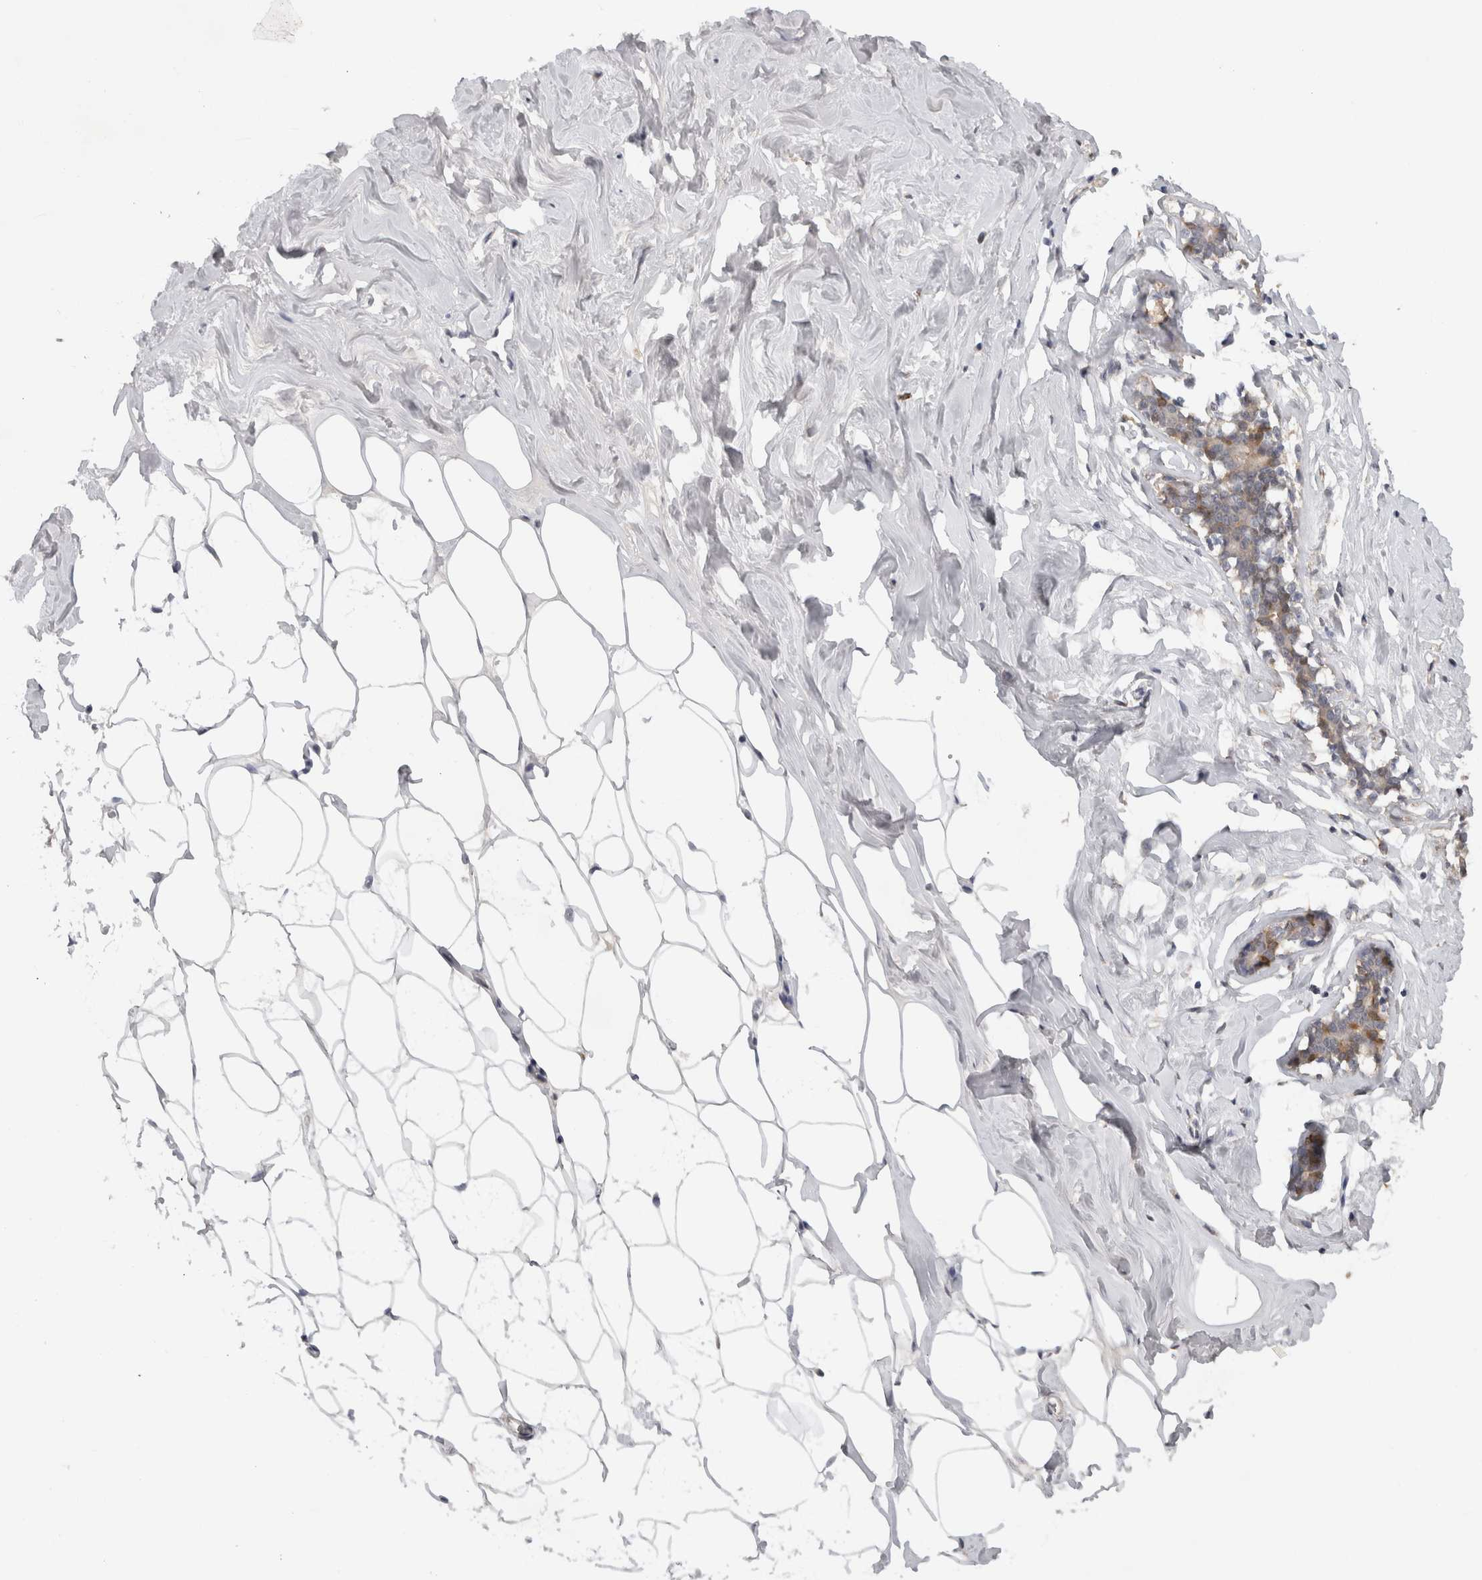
{"staining": {"intensity": "negative", "quantity": "none", "location": "none"}, "tissue": "adipose tissue", "cell_type": "Adipocytes", "image_type": "normal", "snomed": [{"axis": "morphology", "description": "Normal tissue, NOS"}, {"axis": "morphology", "description": "Fibrosis, NOS"}, {"axis": "topography", "description": "Breast"}, {"axis": "topography", "description": "Adipose tissue"}], "caption": "Normal adipose tissue was stained to show a protein in brown. There is no significant expression in adipocytes. The staining was performed using DAB (3,3'-diaminobenzidine) to visualize the protein expression in brown, while the nuclei were stained in blue with hematoxylin (Magnification: 20x).", "gene": "DYRK2", "patient": {"sex": "female", "age": 39}}